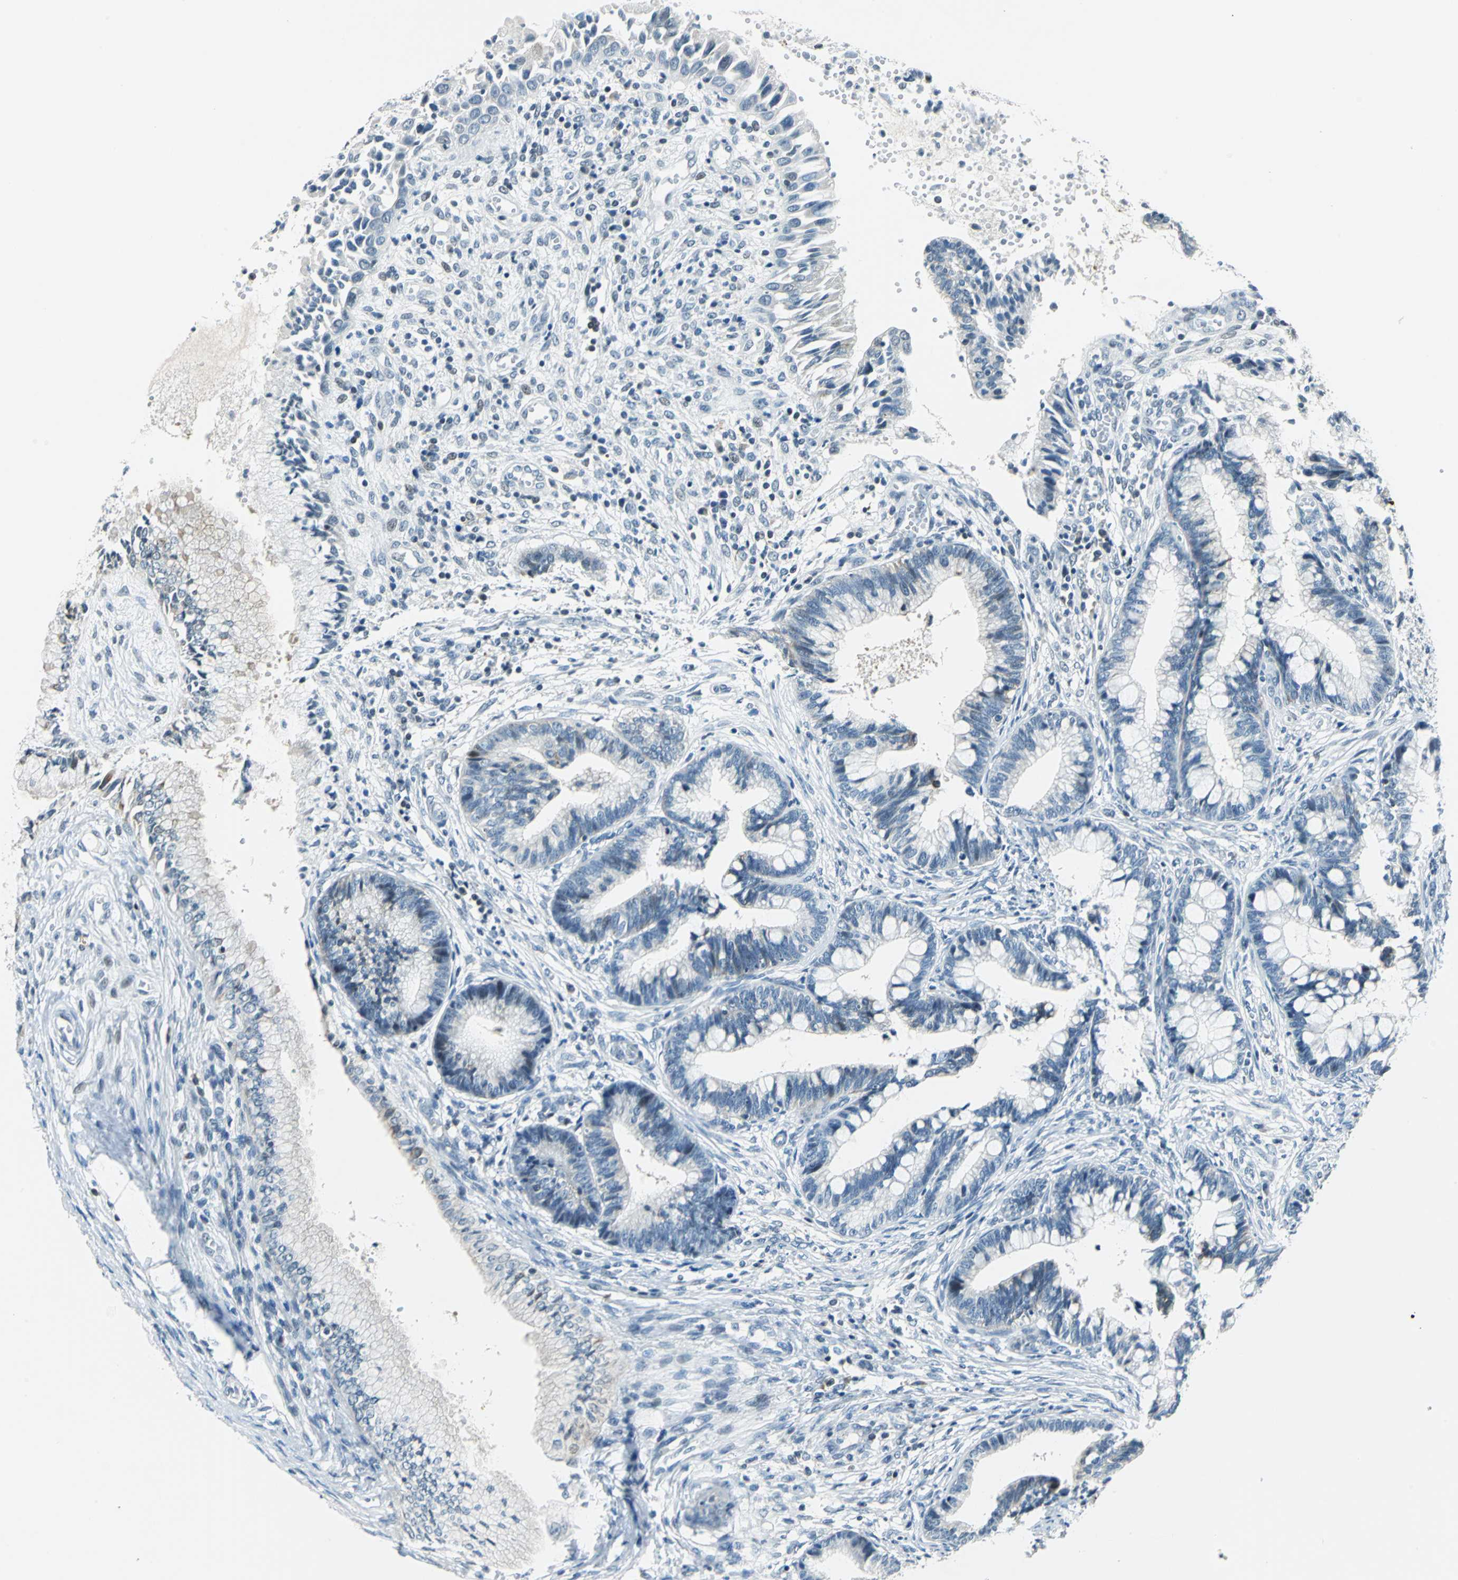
{"staining": {"intensity": "negative", "quantity": "none", "location": "none"}, "tissue": "cervical cancer", "cell_type": "Tumor cells", "image_type": "cancer", "snomed": [{"axis": "morphology", "description": "Adenocarcinoma, NOS"}, {"axis": "topography", "description": "Cervix"}], "caption": "DAB immunohistochemical staining of cervical cancer (adenocarcinoma) reveals no significant staining in tumor cells.", "gene": "HCFC2", "patient": {"sex": "female", "age": 36}}